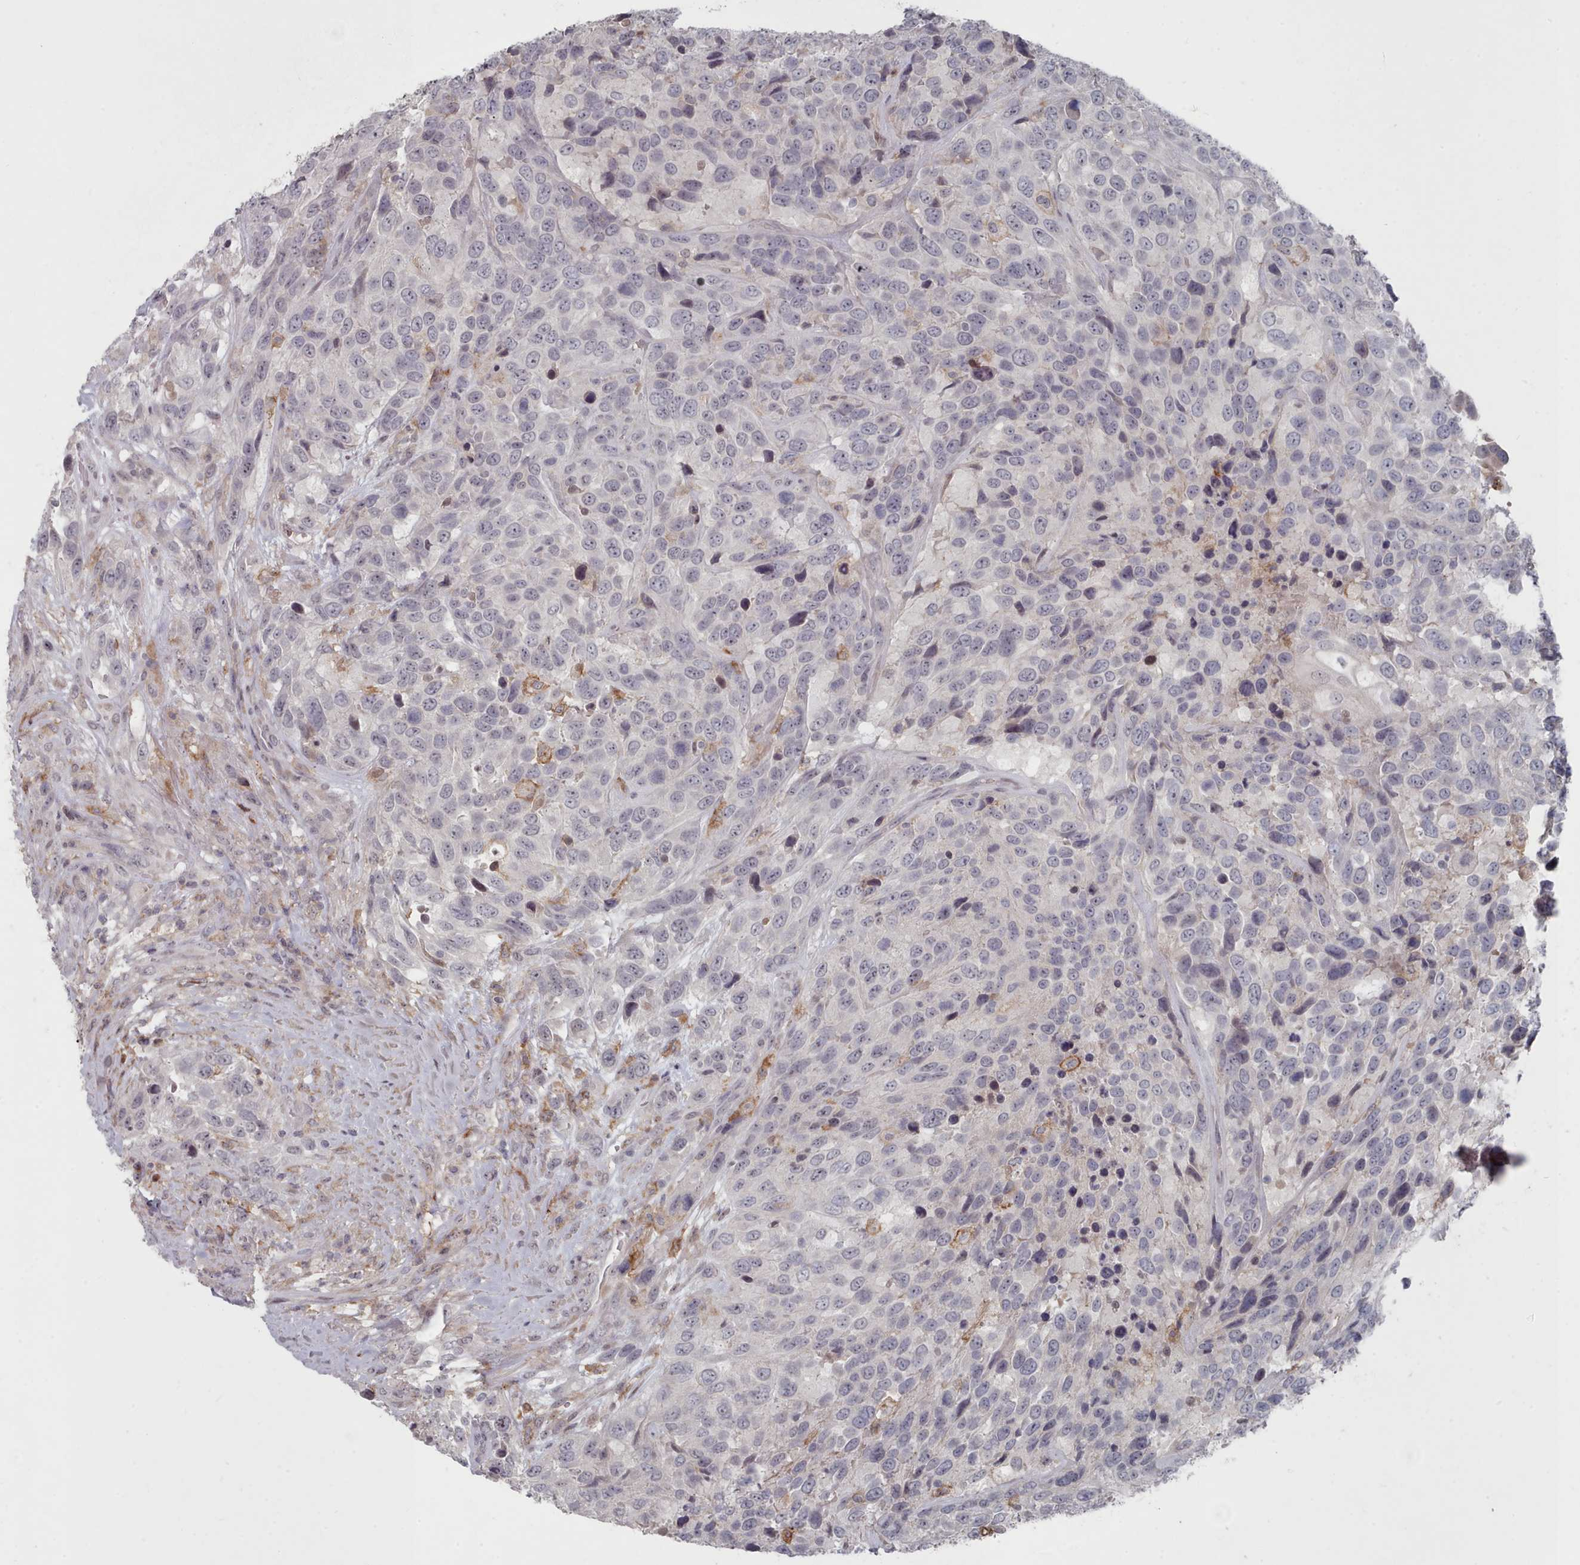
{"staining": {"intensity": "negative", "quantity": "none", "location": "none"}, "tissue": "urothelial cancer", "cell_type": "Tumor cells", "image_type": "cancer", "snomed": [{"axis": "morphology", "description": "Urothelial carcinoma, High grade"}, {"axis": "topography", "description": "Urinary bladder"}], "caption": "This is a micrograph of IHC staining of urothelial cancer, which shows no staining in tumor cells.", "gene": "COL8A2", "patient": {"sex": "female", "age": 70}}